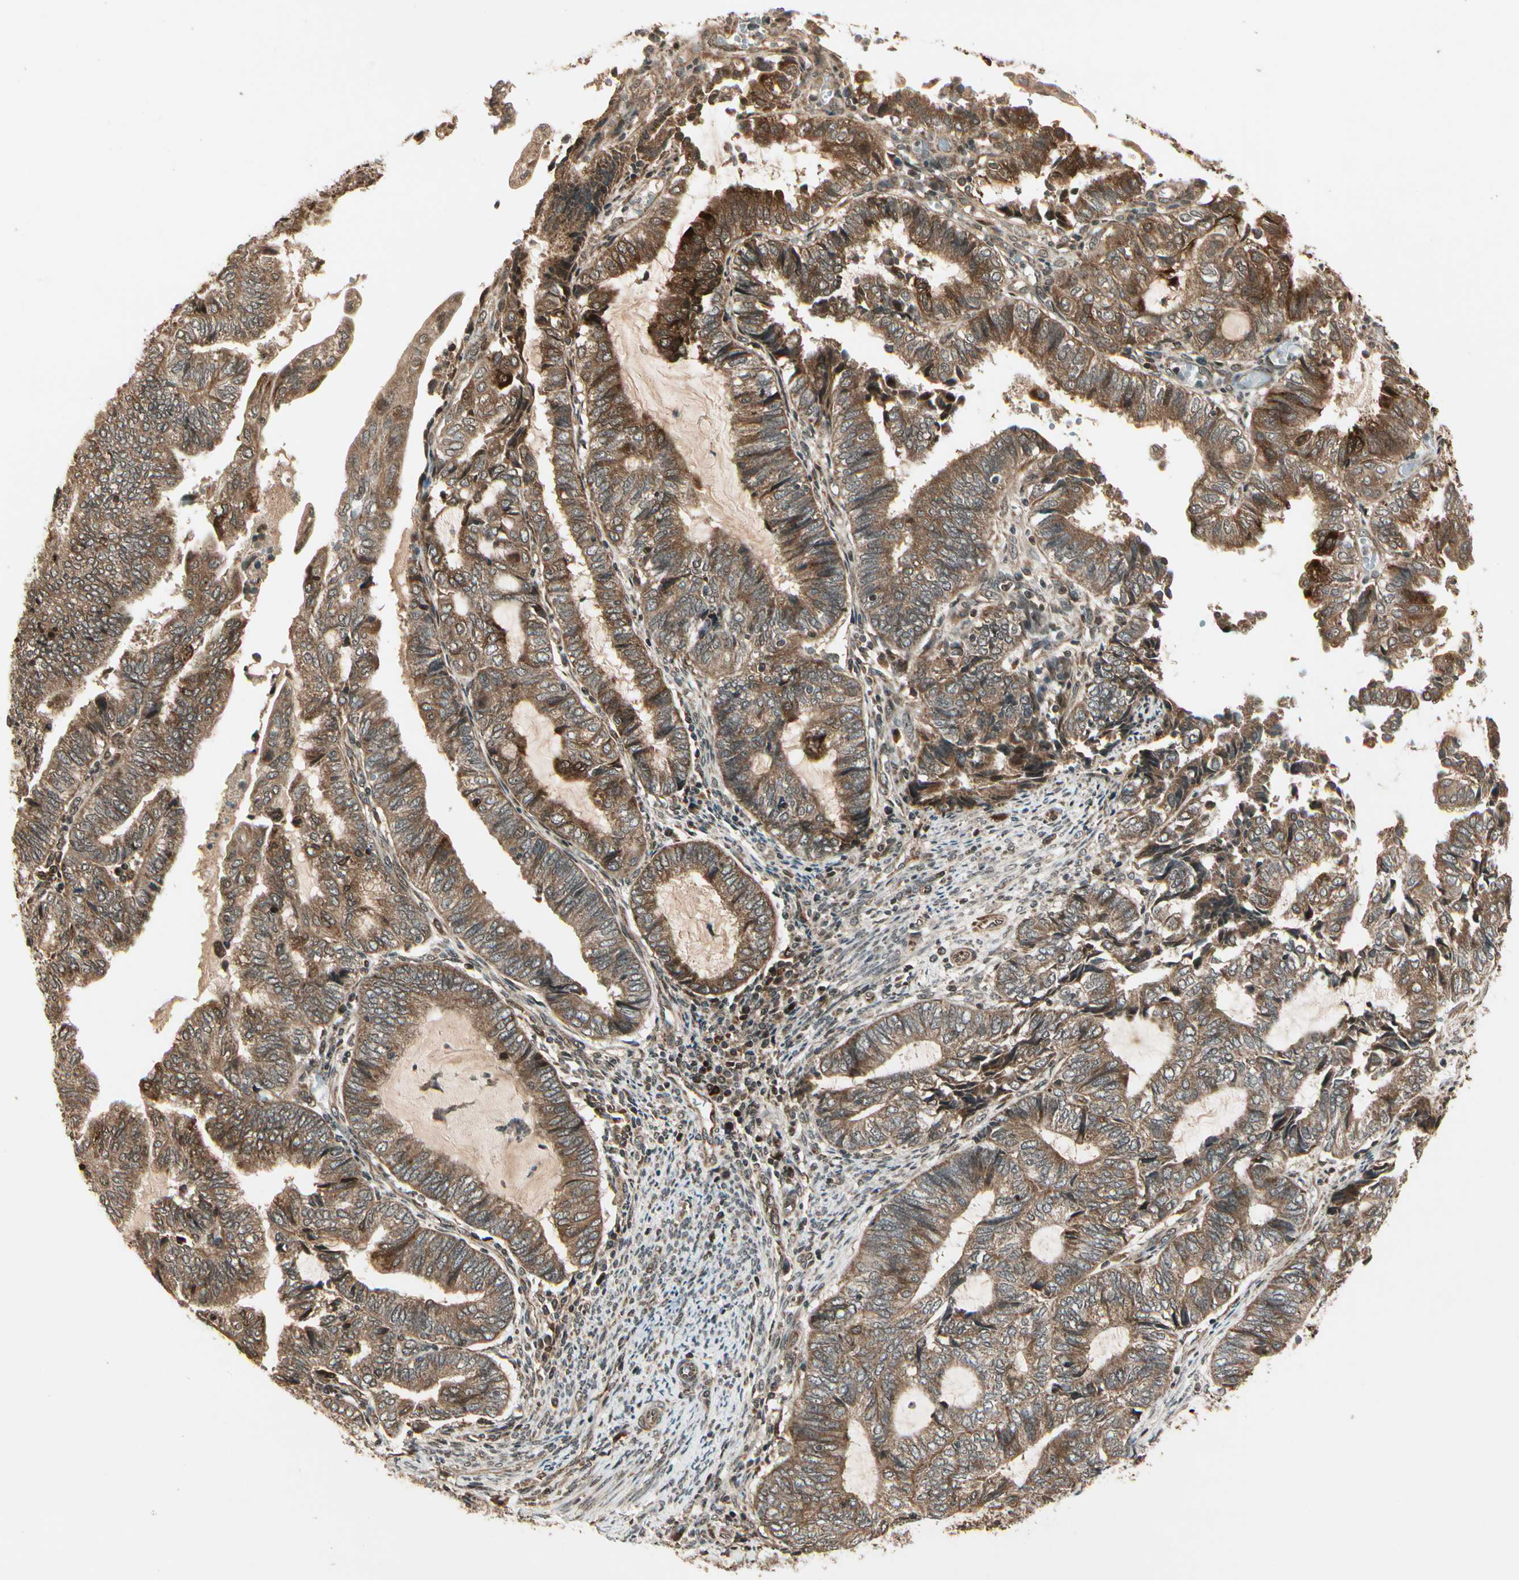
{"staining": {"intensity": "moderate", "quantity": ">75%", "location": "cytoplasmic/membranous"}, "tissue": "endometrial cancer", "cell_type": "Tumor cells", "image_type": "cancer", "snomed": [{"axis": "morphology", "description": "Adenocarcinoma, NOS"}, {"axis": "topography", "description": "Uterus"}, {"axis": "topography", "description": "Endometrium"}], "caption": "Human adenocarcinoma (endometrial) stained with a brown dye shows moderate cytoplasmic/membranous positive staining in approximately >75% of tumor cells.", "gene": "GLUL", "patient": {"sex": "female", "age": 70}}